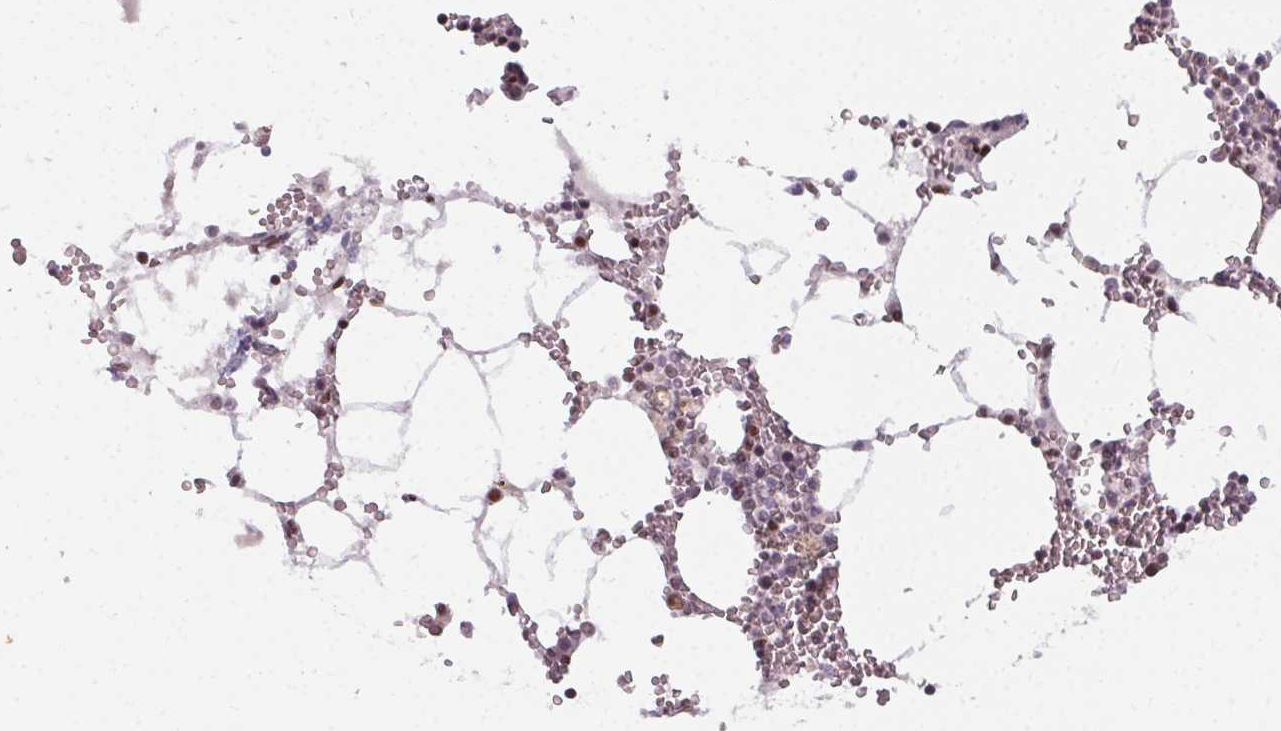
{"staining": {"intensity": "moderate", "quantity": "25%-75%", "location": "nuclear"}, "tissue": "bone marrow", "cell_type": "Hematopoietic cells", "image_type": "normal", "snomed": [{"axis": "morphology", "description": "Normal tissue, NOS"}, {"axis": "topography", "description": "Bone marrow"}], "caption": "This image shows benign bone marrow stained with IHC to label a protein in brown. The nuclear of hematopoietic cells show moderate positivity for the protein. Nuclei are counter-stained blue.", "gene": "KMT2A", "patient": {"sex": "male", "age": 54}}